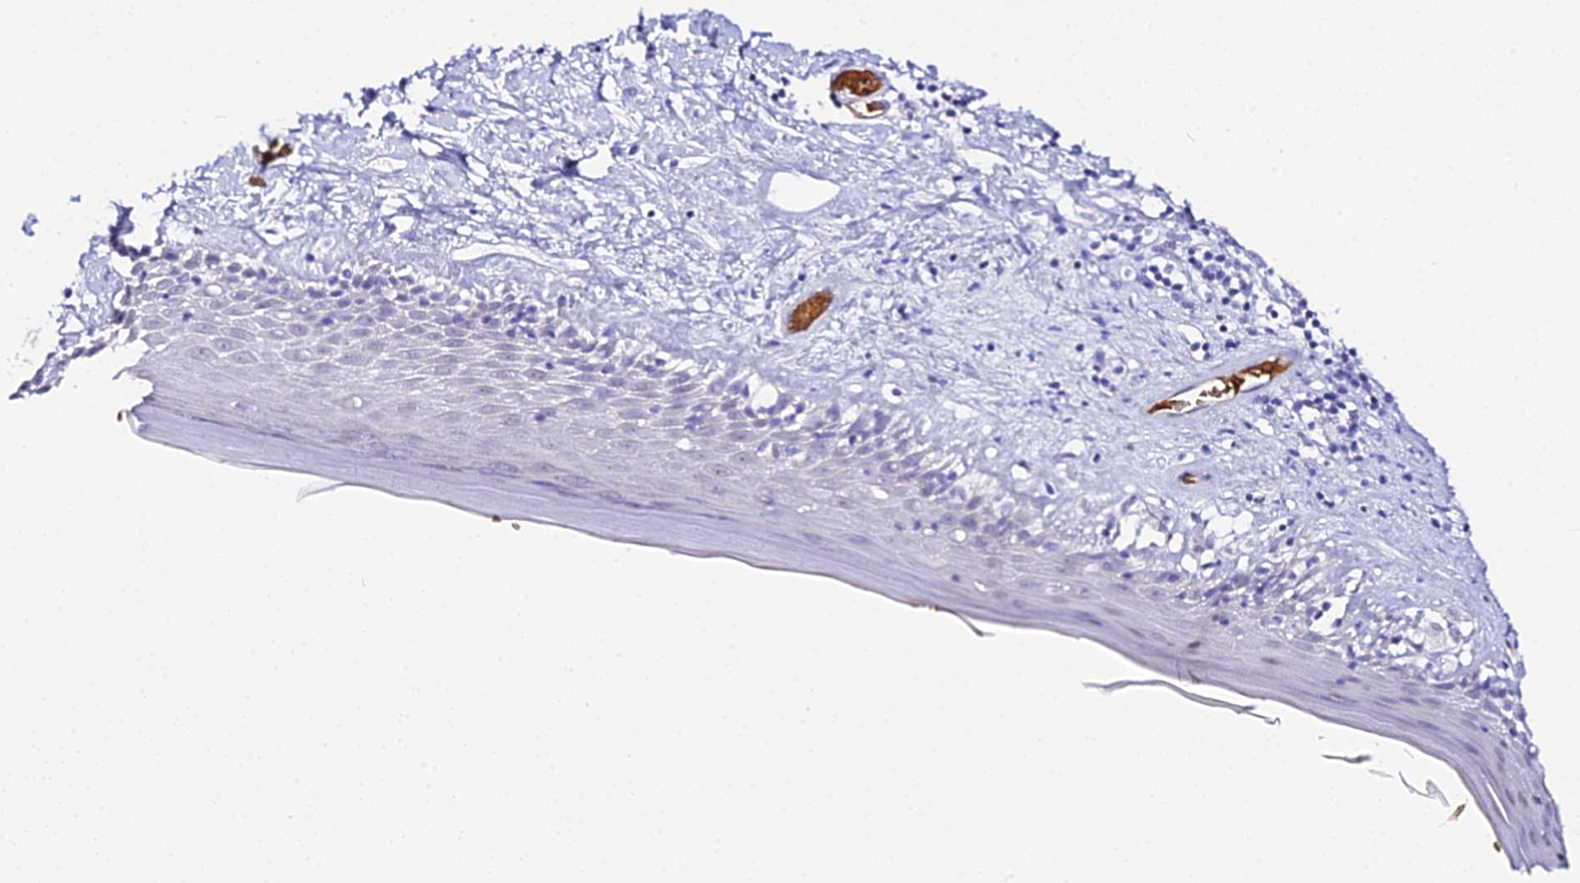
{"staining": {"intensity": "weak", "quantity": "<25%", "location": "cytoplasmic/membranous"}, "tissue": "skin", "cell_type": "Epidermal cells", "image_type": "normal", "snomed": [{"axis": "morphology", "description": "Normal tissue, NOS"}, {"axis": "topography", "description": "Adipose tissue"}, {"axis": "topography", "description": "Vascular tissue"}, {"axis": "topography", "description": "Vulva"}, {"axis": "topography", "description": "Peripheral nerve tissue"}], "caption": "High magnification brightfield microscopy of normal skin stained with DAB (3,3'-diaminobenzidine) (brown) and counterstained with hematoxylin (blue): epidermal cells show no significant expression.", "gene": "CFAP45", "patient": {"sex": "female", "age": 86}}